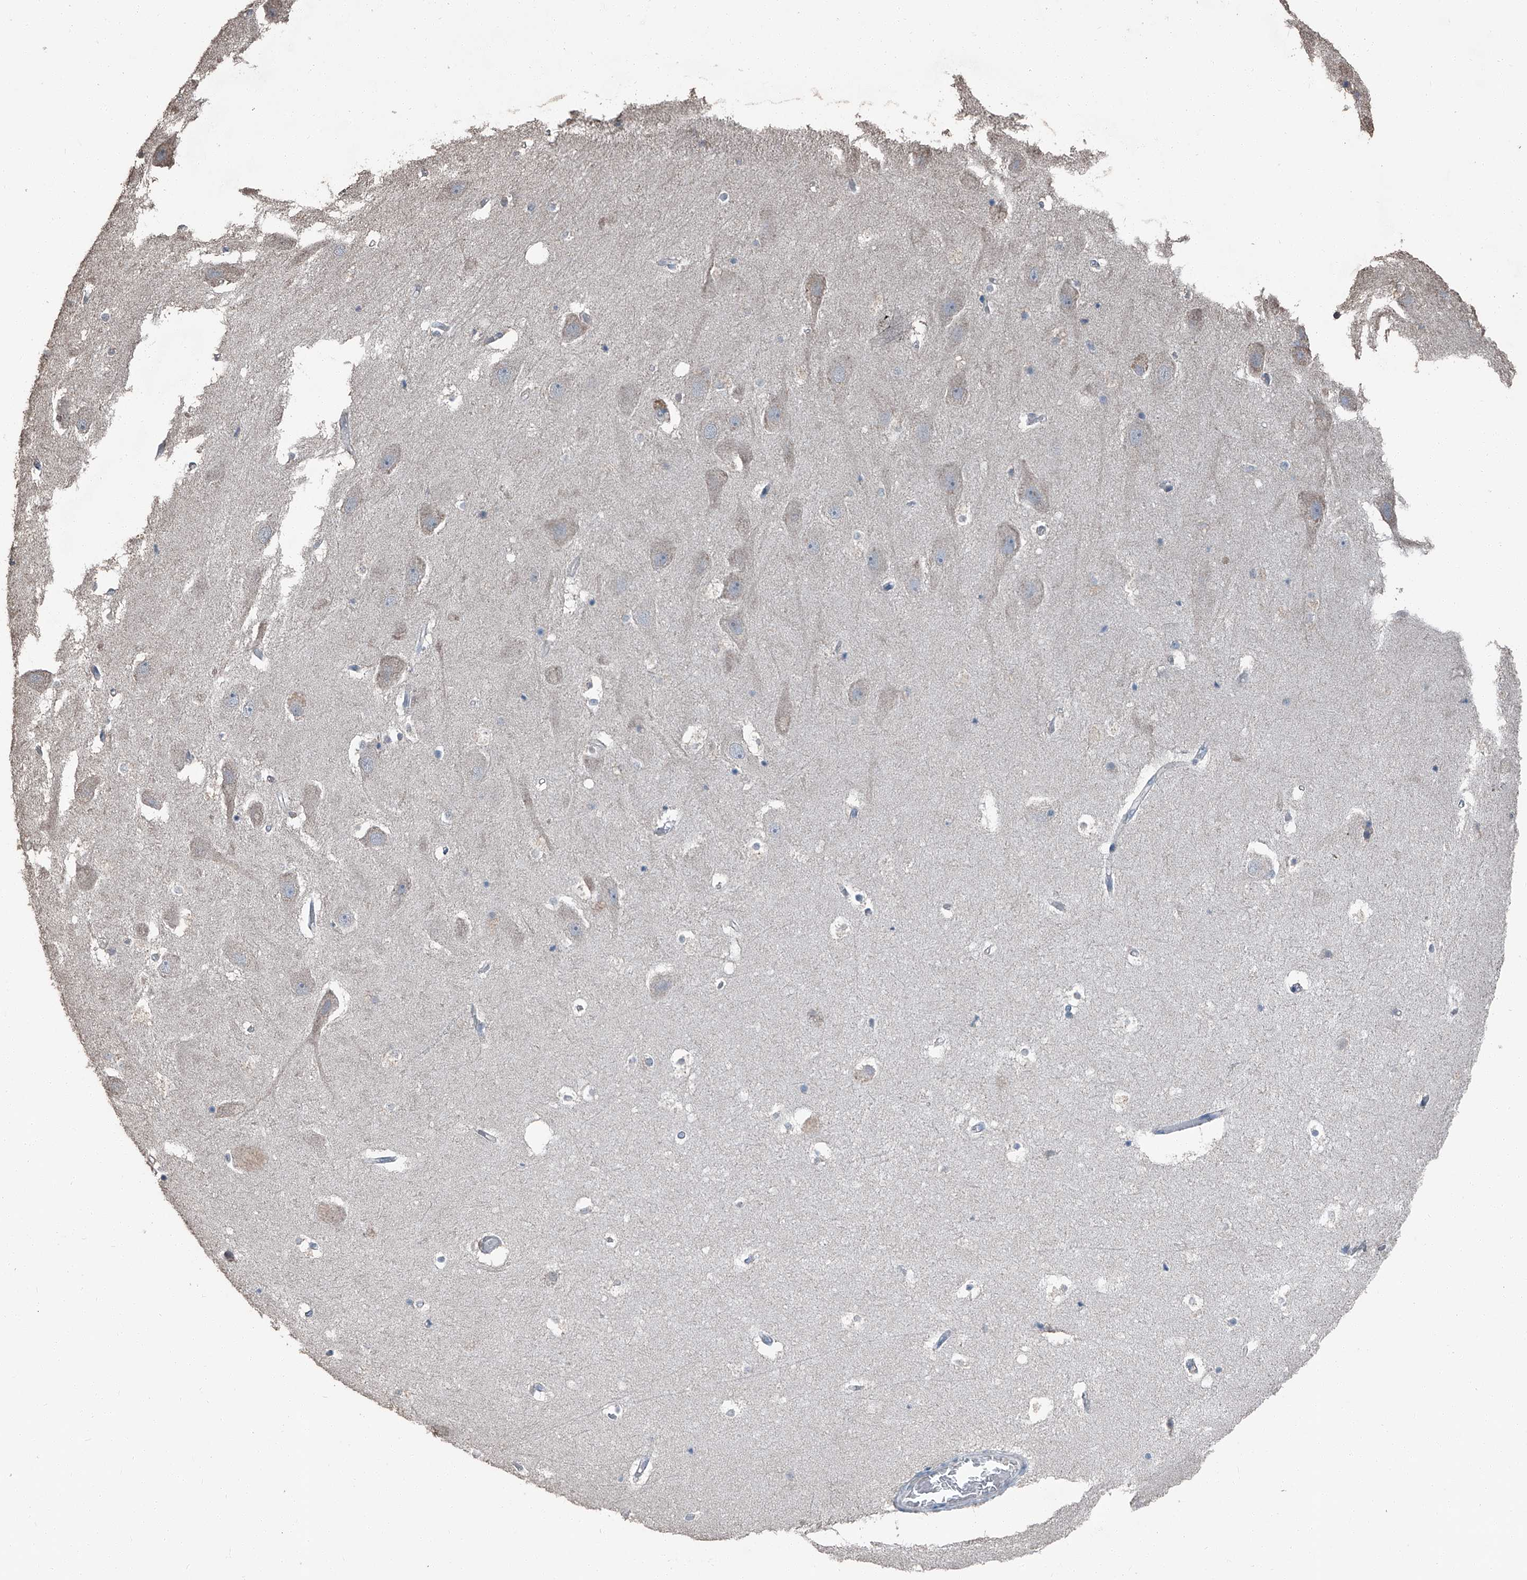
{"staining": {"intensity": "negative", "quantity": "none", "location": "none"}, "tissue": "hippocampus", "cell_type": "Glial cells", "image_type": "normal", "snomed": [{"axis": "morphology", "description": "Normal tissue, NOS"}, {"axis": "topography", "description": "Hippocampus"}], "caption": "Immunohistochemical staining of normal human hippocampus exhibits no significant positivity in glial cells.", "gene": "MAMLD1", "patient": {"sex": "female", "age": 52}}